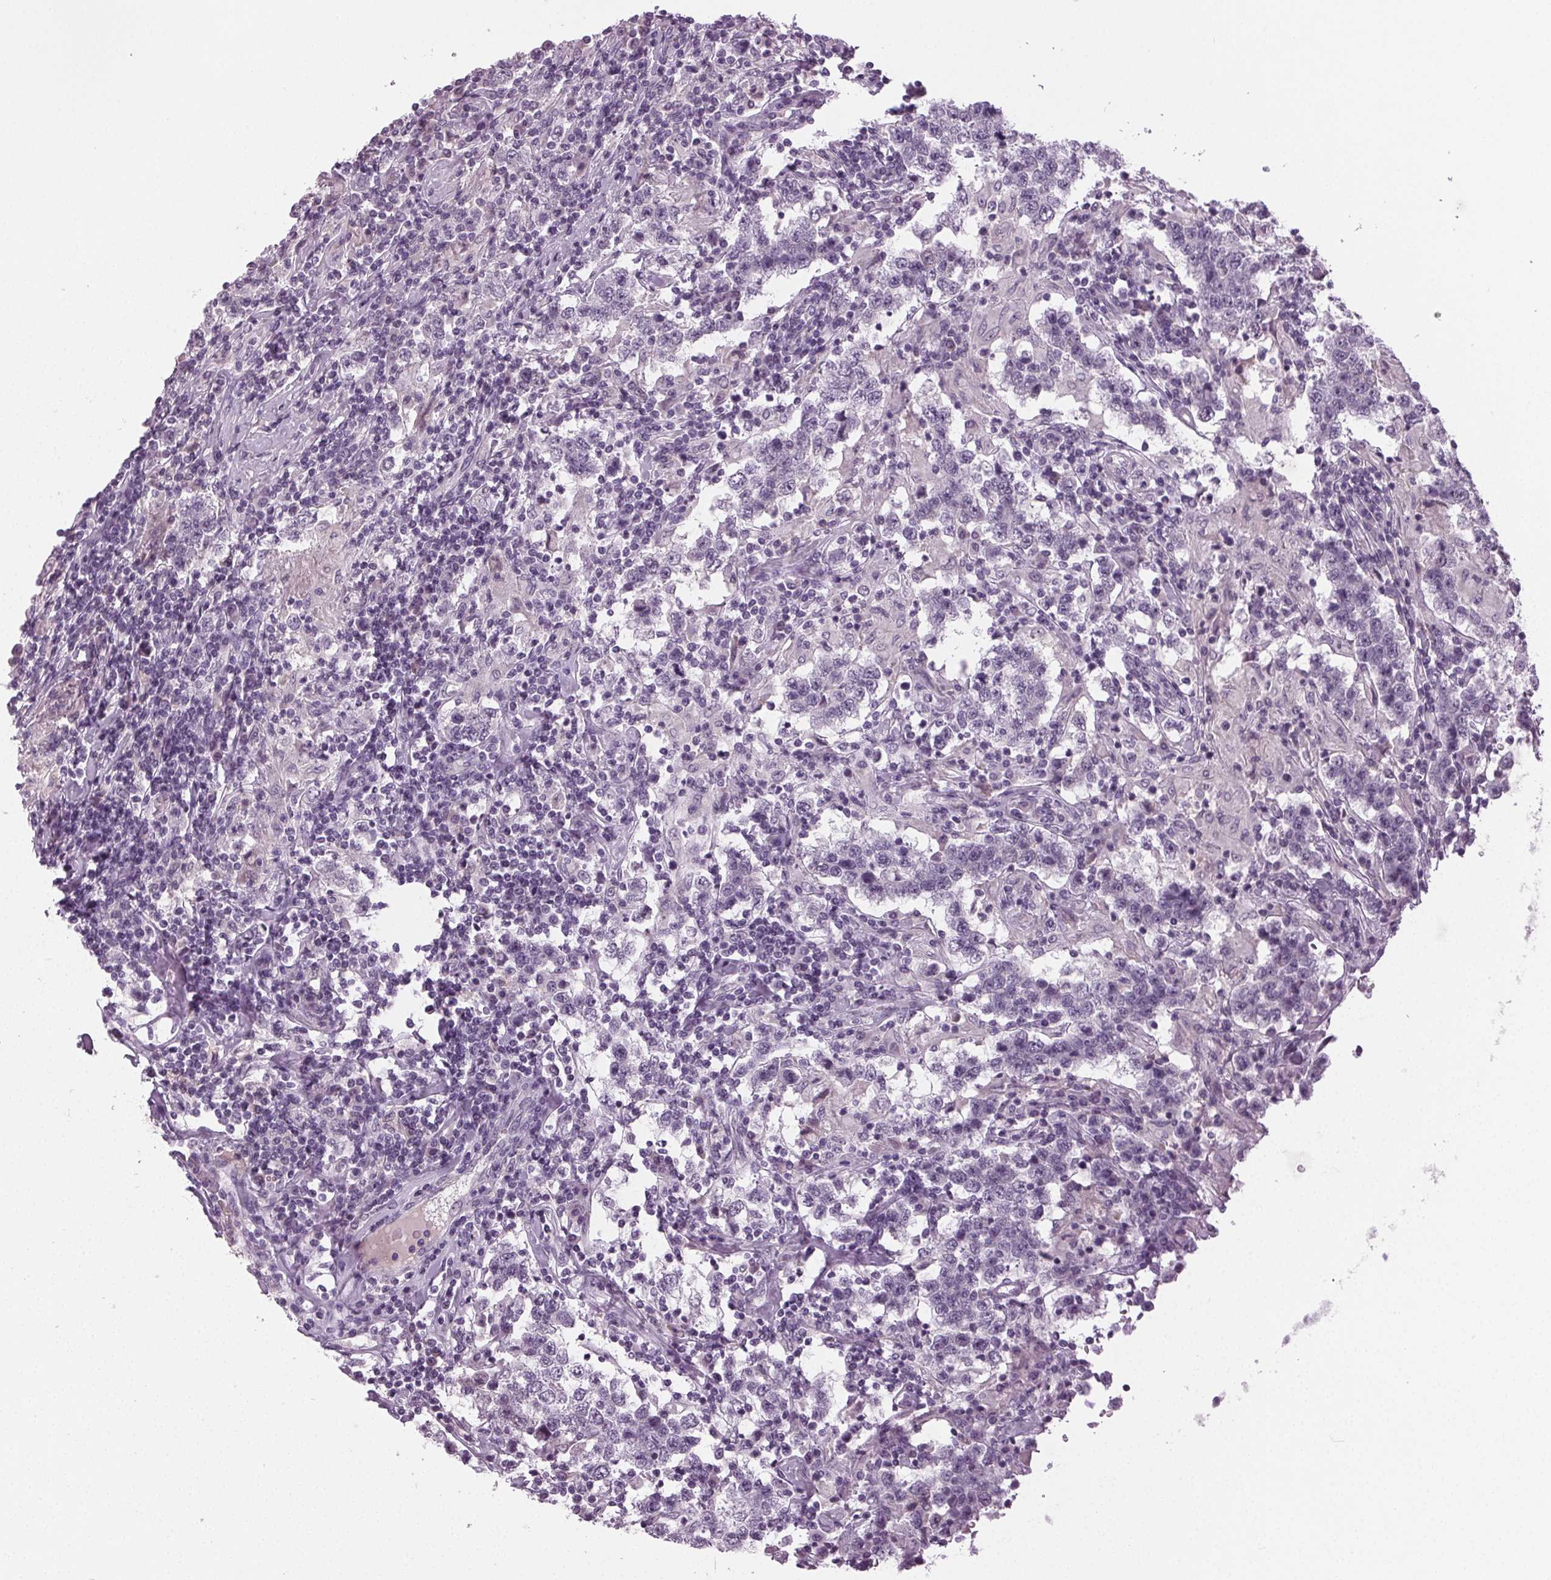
{"staining": {"intensity": "negative", "quantity": "none", "location": "none"}, "tissue": "testis cancer", "cell_type": "Tumor cells", "image_type": "cancer", "snomed": [{"axis": "morphology", "description": "Seminoma, NOS"}, {"axis": "morphology", "description": "Carcinoma, Embryonal, NOS"}, {"axis": "topography", "description": "Testis"}], "caption": "Immunohistochemical staining of embryonal carcinoma (testis) demonstrates no significant staining in tumor cells.", "gene": "DNAH12", "patient": {"sex": "male", "age": 41}}